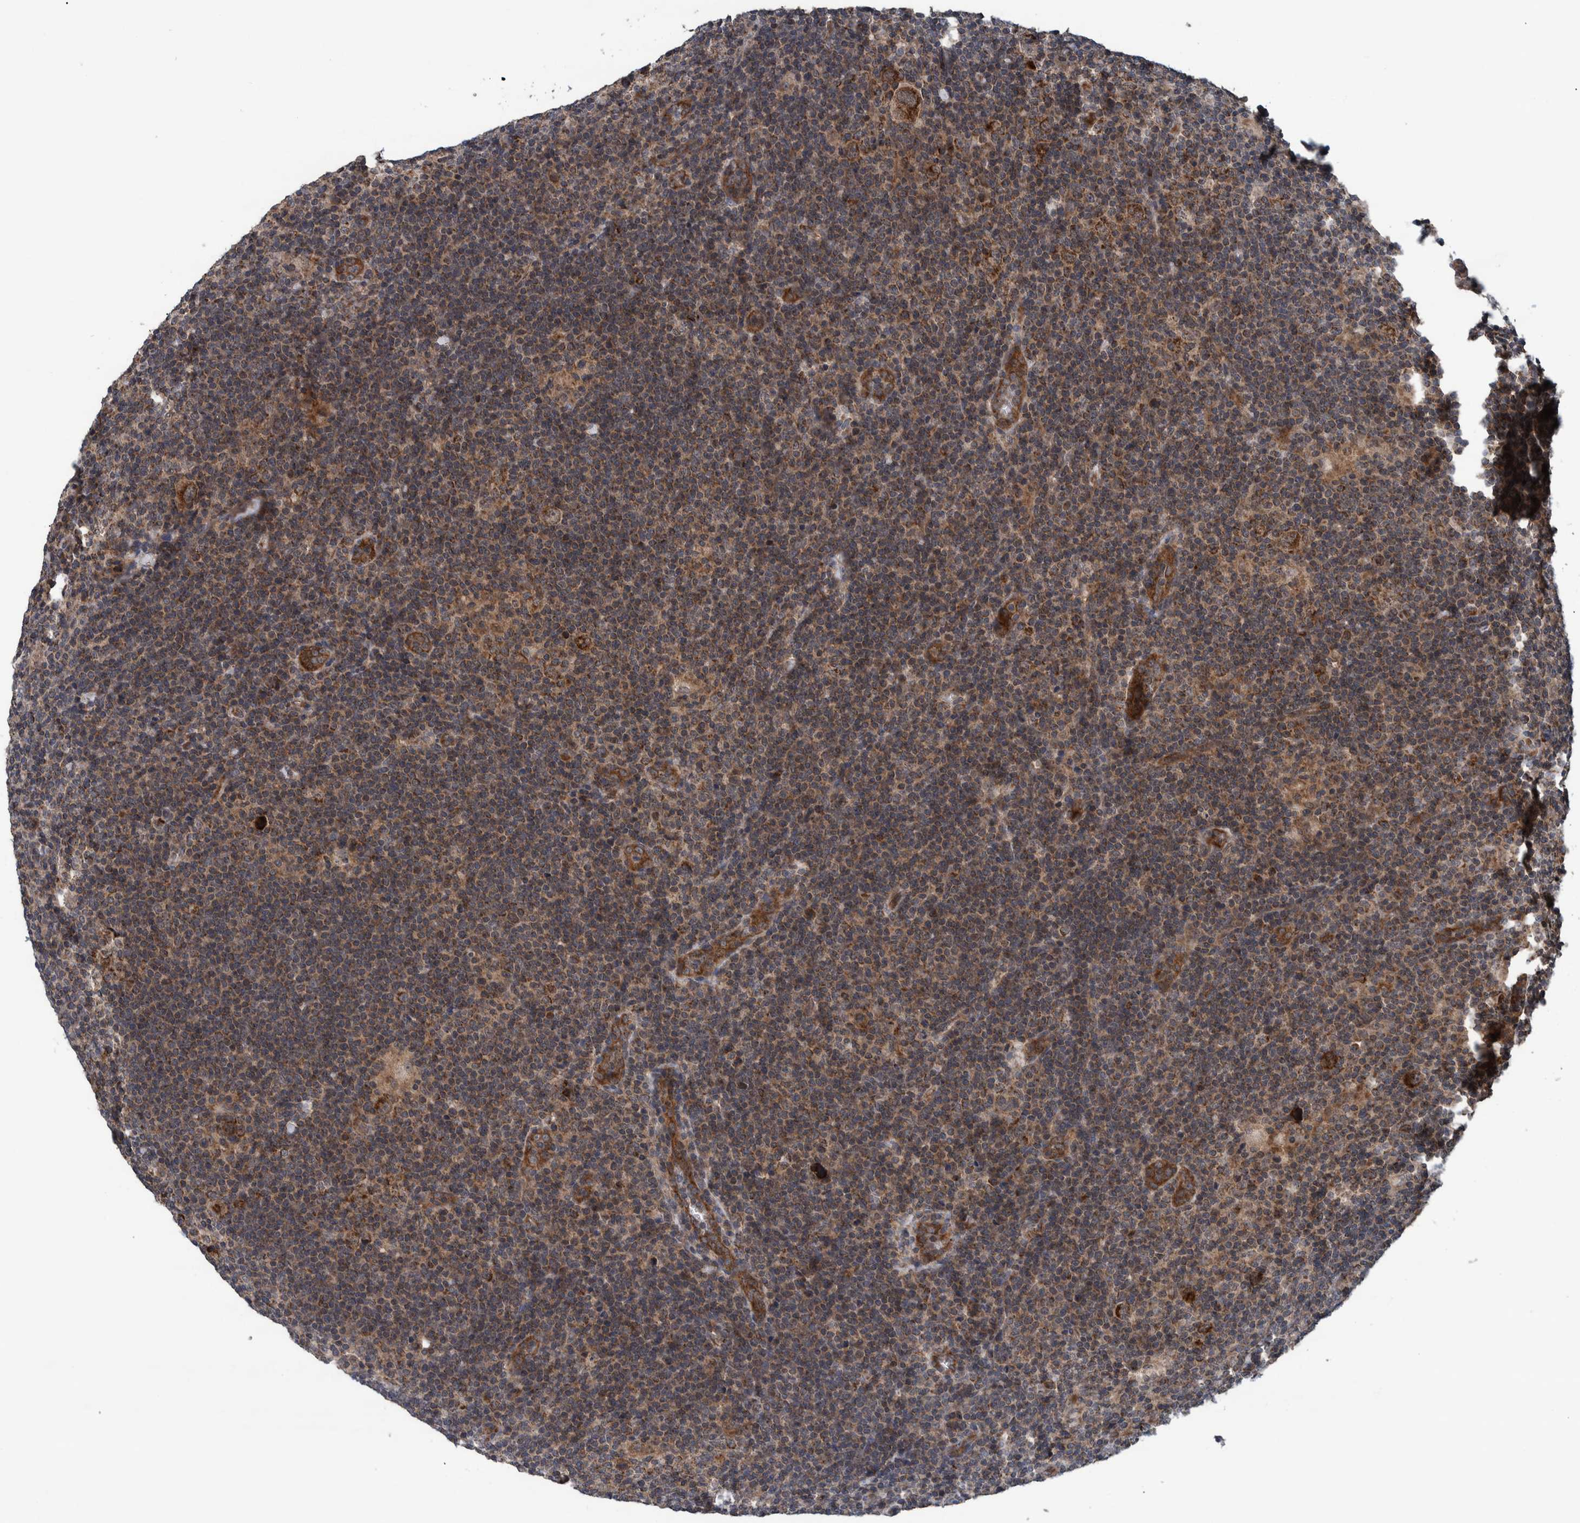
{"staining": {"intensity": "moderate", "quantity": ">75%", "location": "cytoplasmic/membranous"}, "tissue": "lymphoma", "cell_type": "Tumor cells", "image_type": "cancer", "snomed": [{"axis": "morphology", "description": "Hodgkin's disease, NOS"}, {"axis": "topography", "description": "Lymph node"}], "caption": "Approximately >75% of tumor cells in human Hodgkin's disease show moderate cytoplasmic/membranous protein staining as visualized by brown immunohistochemical staining.", "gene": "MRPS7", "patient": {"sex": "female", "age": 57}}